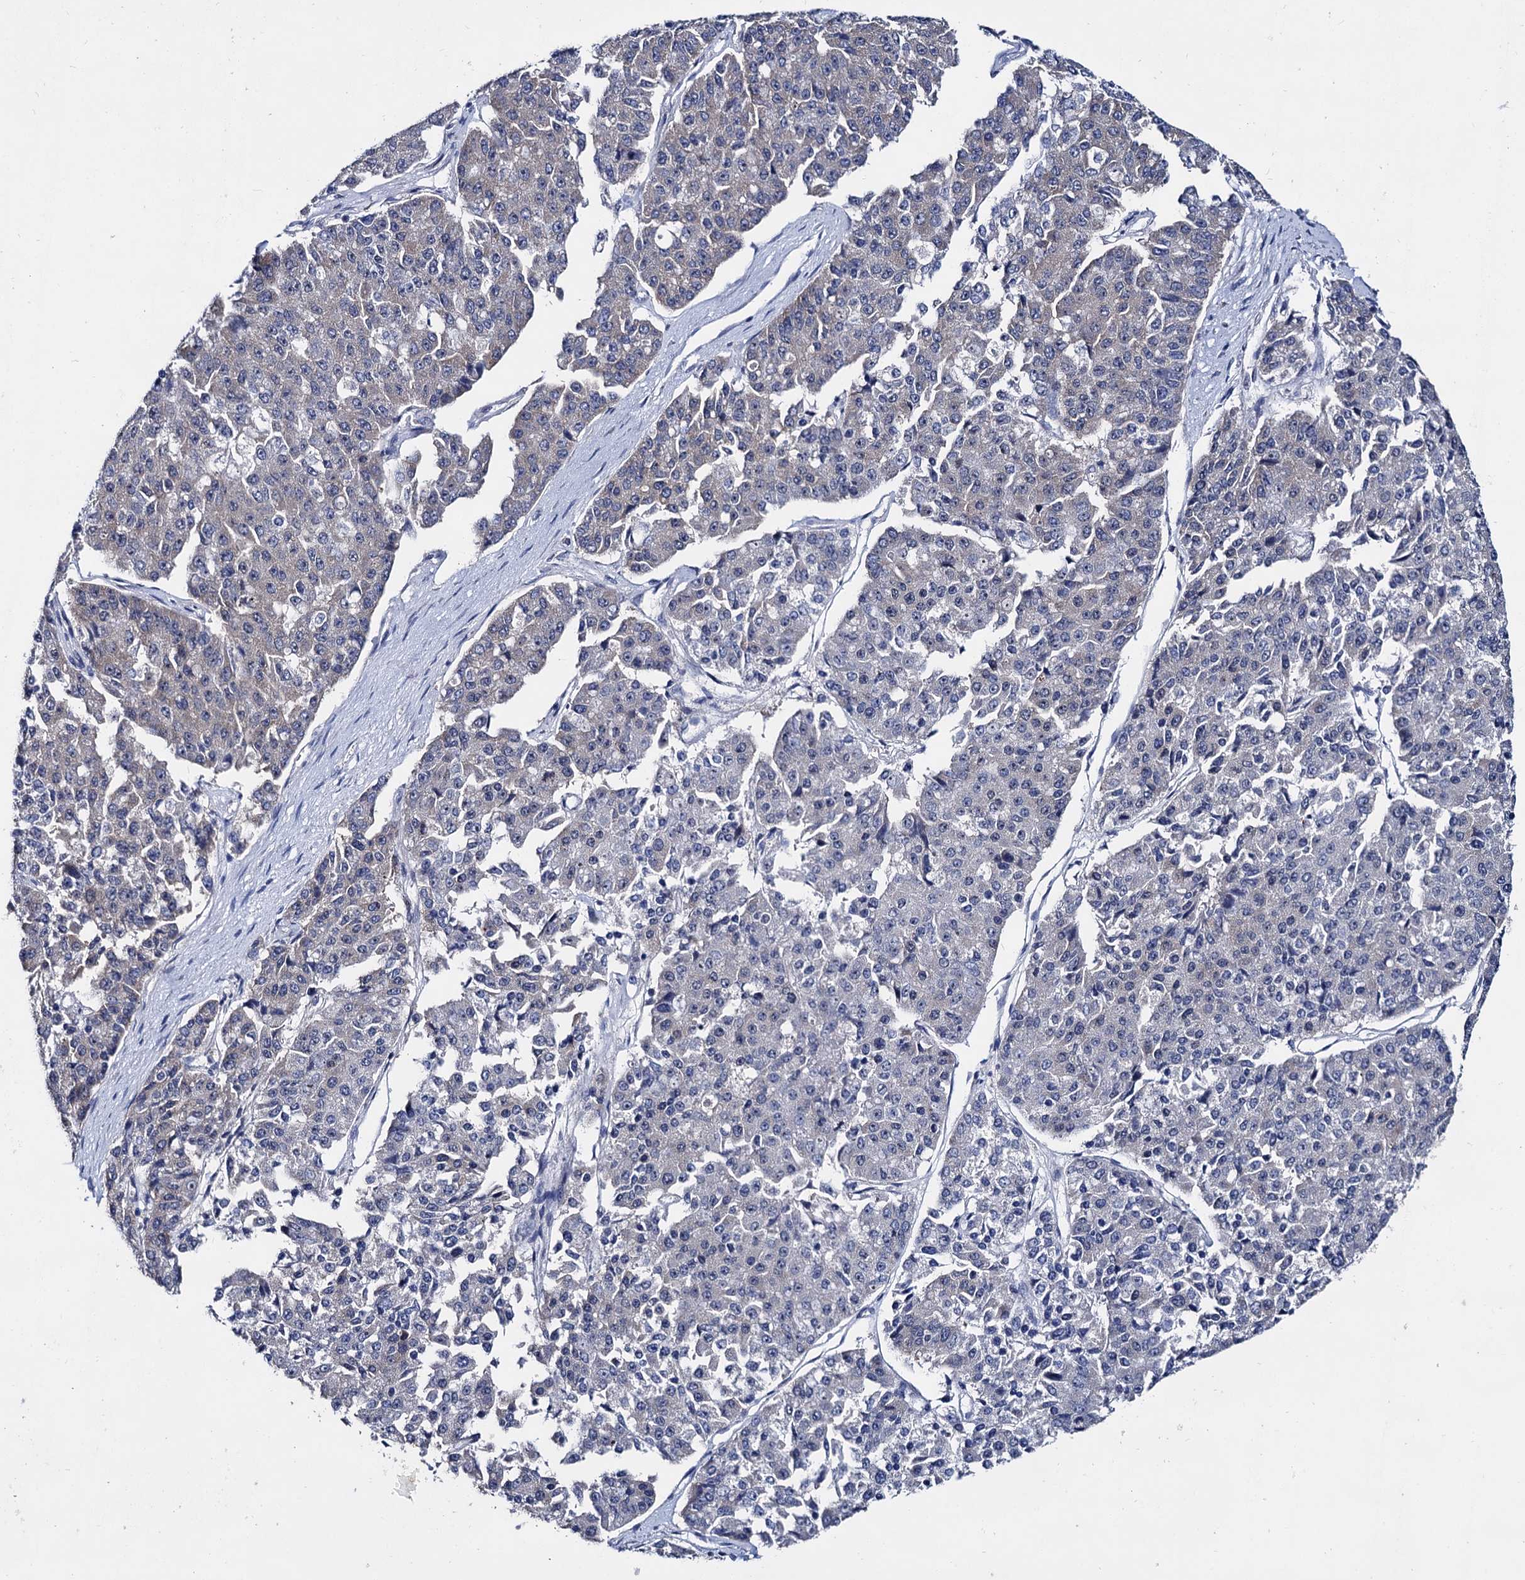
{"staining": {"intensity": "negative", "quantity": "none", "location": "none"}, "tissue": "pancreatic cancer", "cell_type": "Tumor cells", "image_type": "cancer", "snomed": [{"axis": "morphology", "description": "Adenocarcinoma, NOS"}, {"axis": "topography", "description": "Pancreas"}], "caption": "The histopathology image exhibits no significant expression in tumor cells of adenocarcinoma (pancreatic). Nuclei are stained in blue.", "gene": "CAPRIN2", "patient": {"sex": "male", "age": 50}}